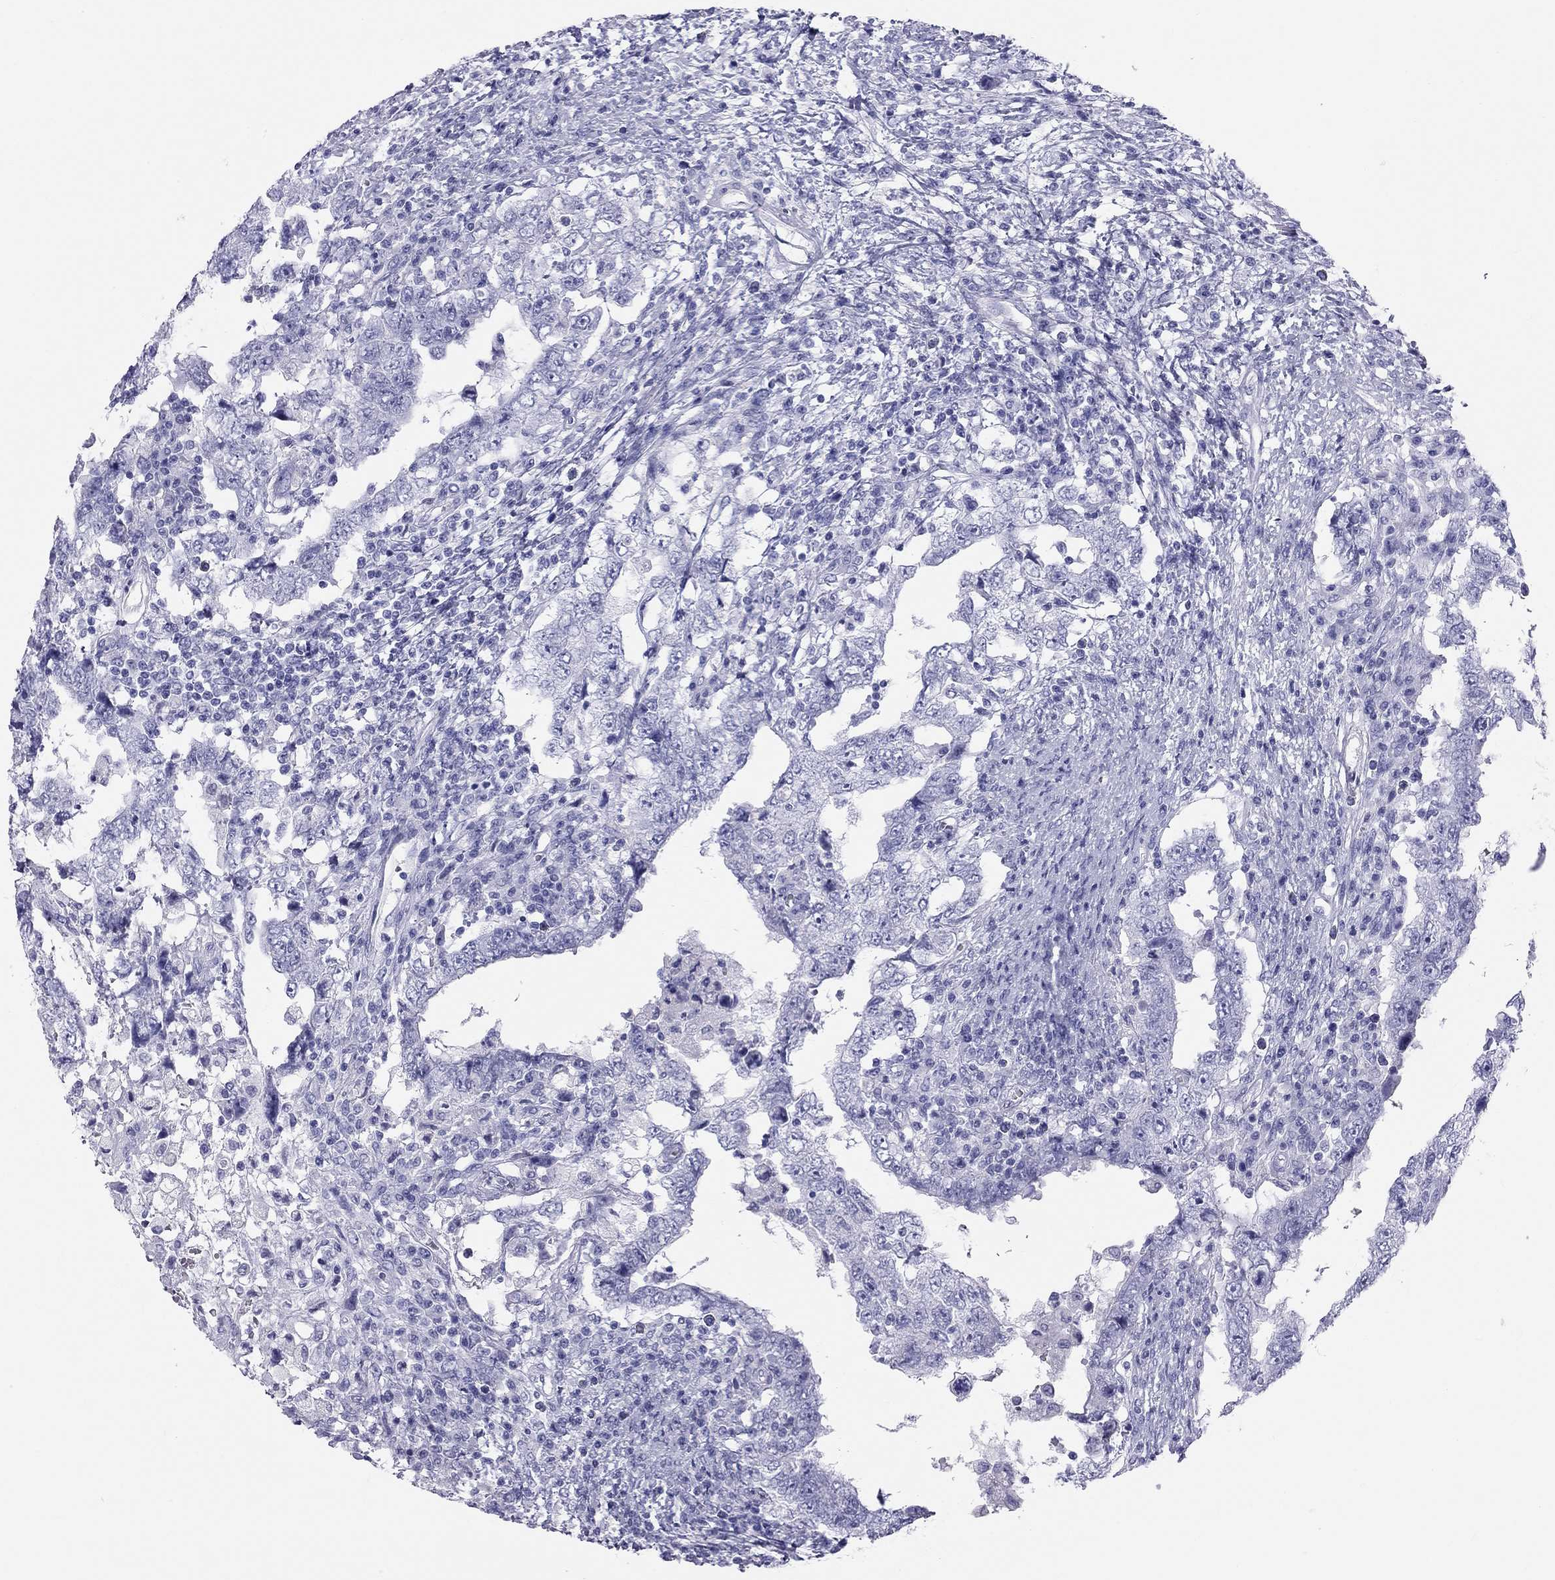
{"staining": {"intensity": "negative", "quantity": "none", "location": "none"}, "tissue": "testis cancer", "cell_type": "Tumor cells", "image_type": "cancer", "snomed": [{"axis": "morphology", "description": "Carcinoma, Embryonal, NOS"}, {"axis": "topography", "description": "Testis"}], "caption": "Histopathology image shows no protein positivity in tumor cells of testis embryonal carcinoma tissue.", "gene": "TRPM3", "patient": {"sex": "male", "age": 26}}